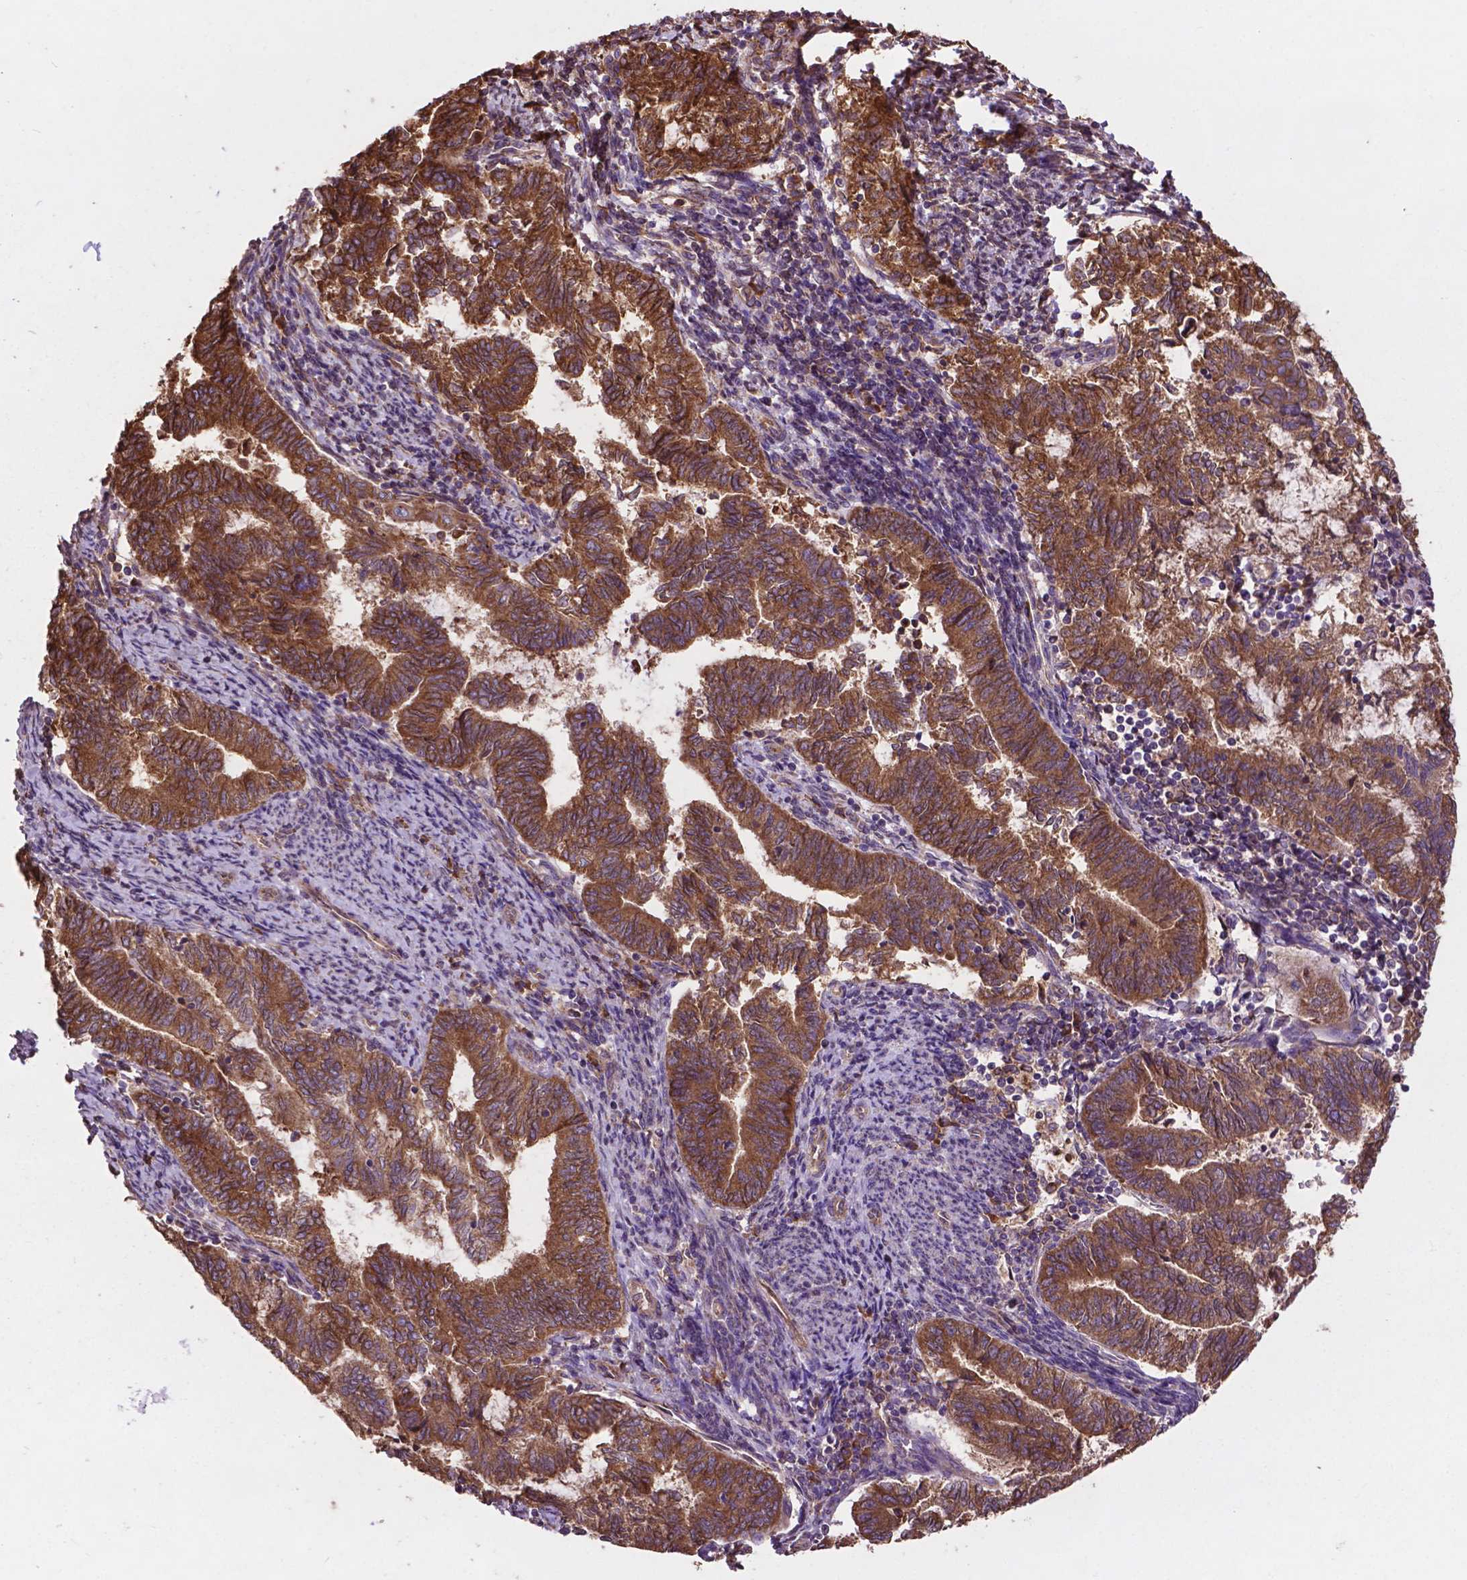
{"staining": {"intensity": "moderate", "quantity": ">75%", "location": "cytoplasmic/membranous"}, "tissue": "endometrial cancer", "cell_type": "Tumor cells", "image_type": "cancer", "snomed": [{"axis": "morphology", "description": "Adenocarcinoma, NOS"}, {"axis": "topography", "description": "Endometrium"}], "caption": "Moderate cytoplasmic/membranous protein expression is seen in about >75% of tumor cells in endometrial cancer (adenocarcinoma).", "gene": "CCDC71L", "patient": {"sex": "female", "age": 65}}